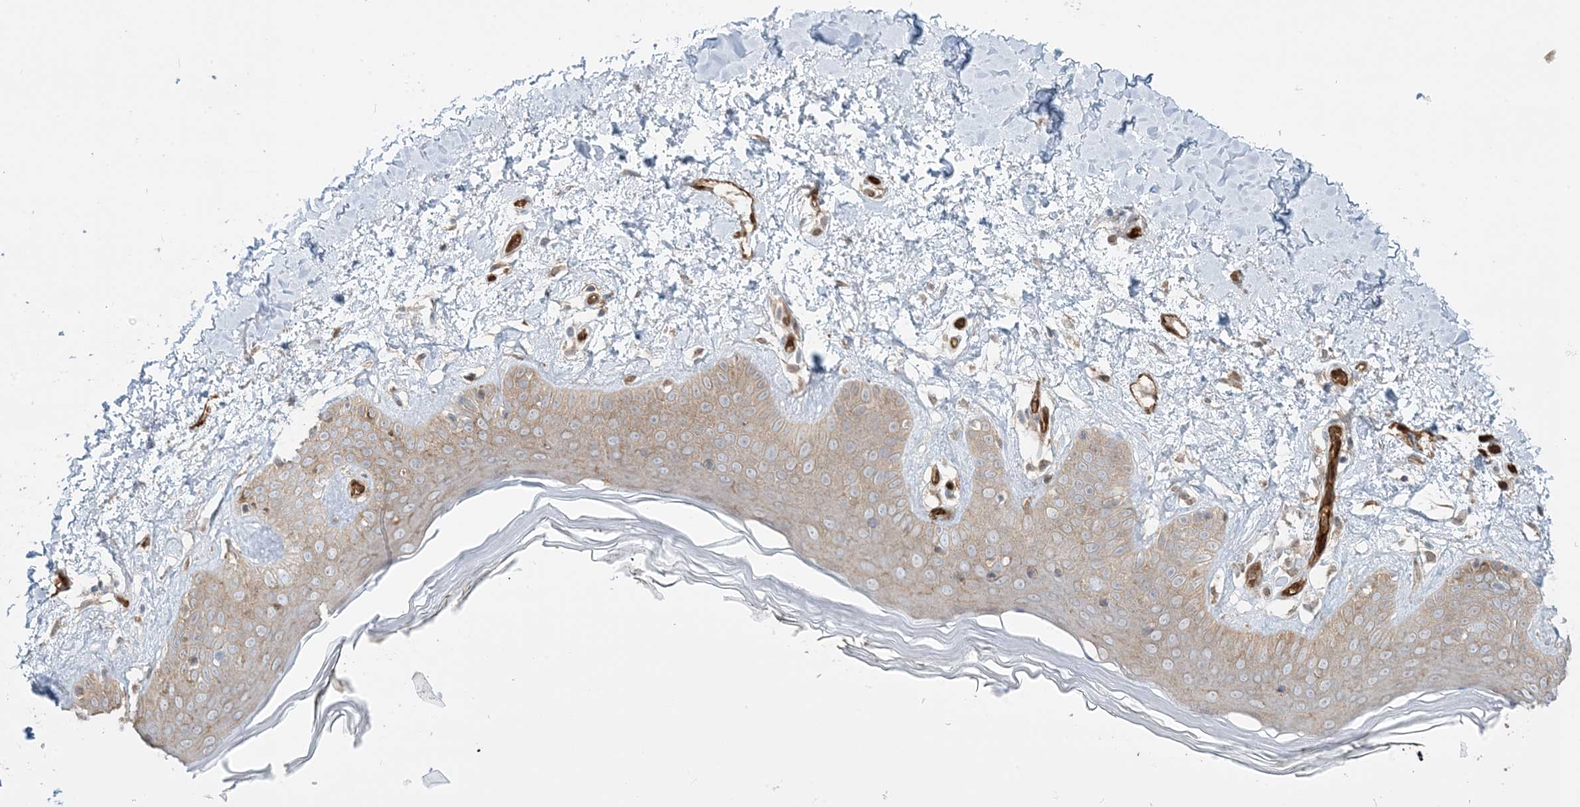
{"staining": {"intensity": "weak", "quantity": ">75%", "location": "cytoplasmic/membranous"}, "tissue": "skin", "cell_type": "Fibroblasts", "image_type": "normal", "snomed": [{"axis": "morphology", "description": "Normal tissue, NOS"}, {"axis": "topography", "description": "Skin"}], "caption": "Protein staining of benign skin exhibits weak cytoplasmic/membranous expression in approximately >75% of fibroblasts.", "gene": "PPM1F", "patient": {"sex": "female", "age": 64}}